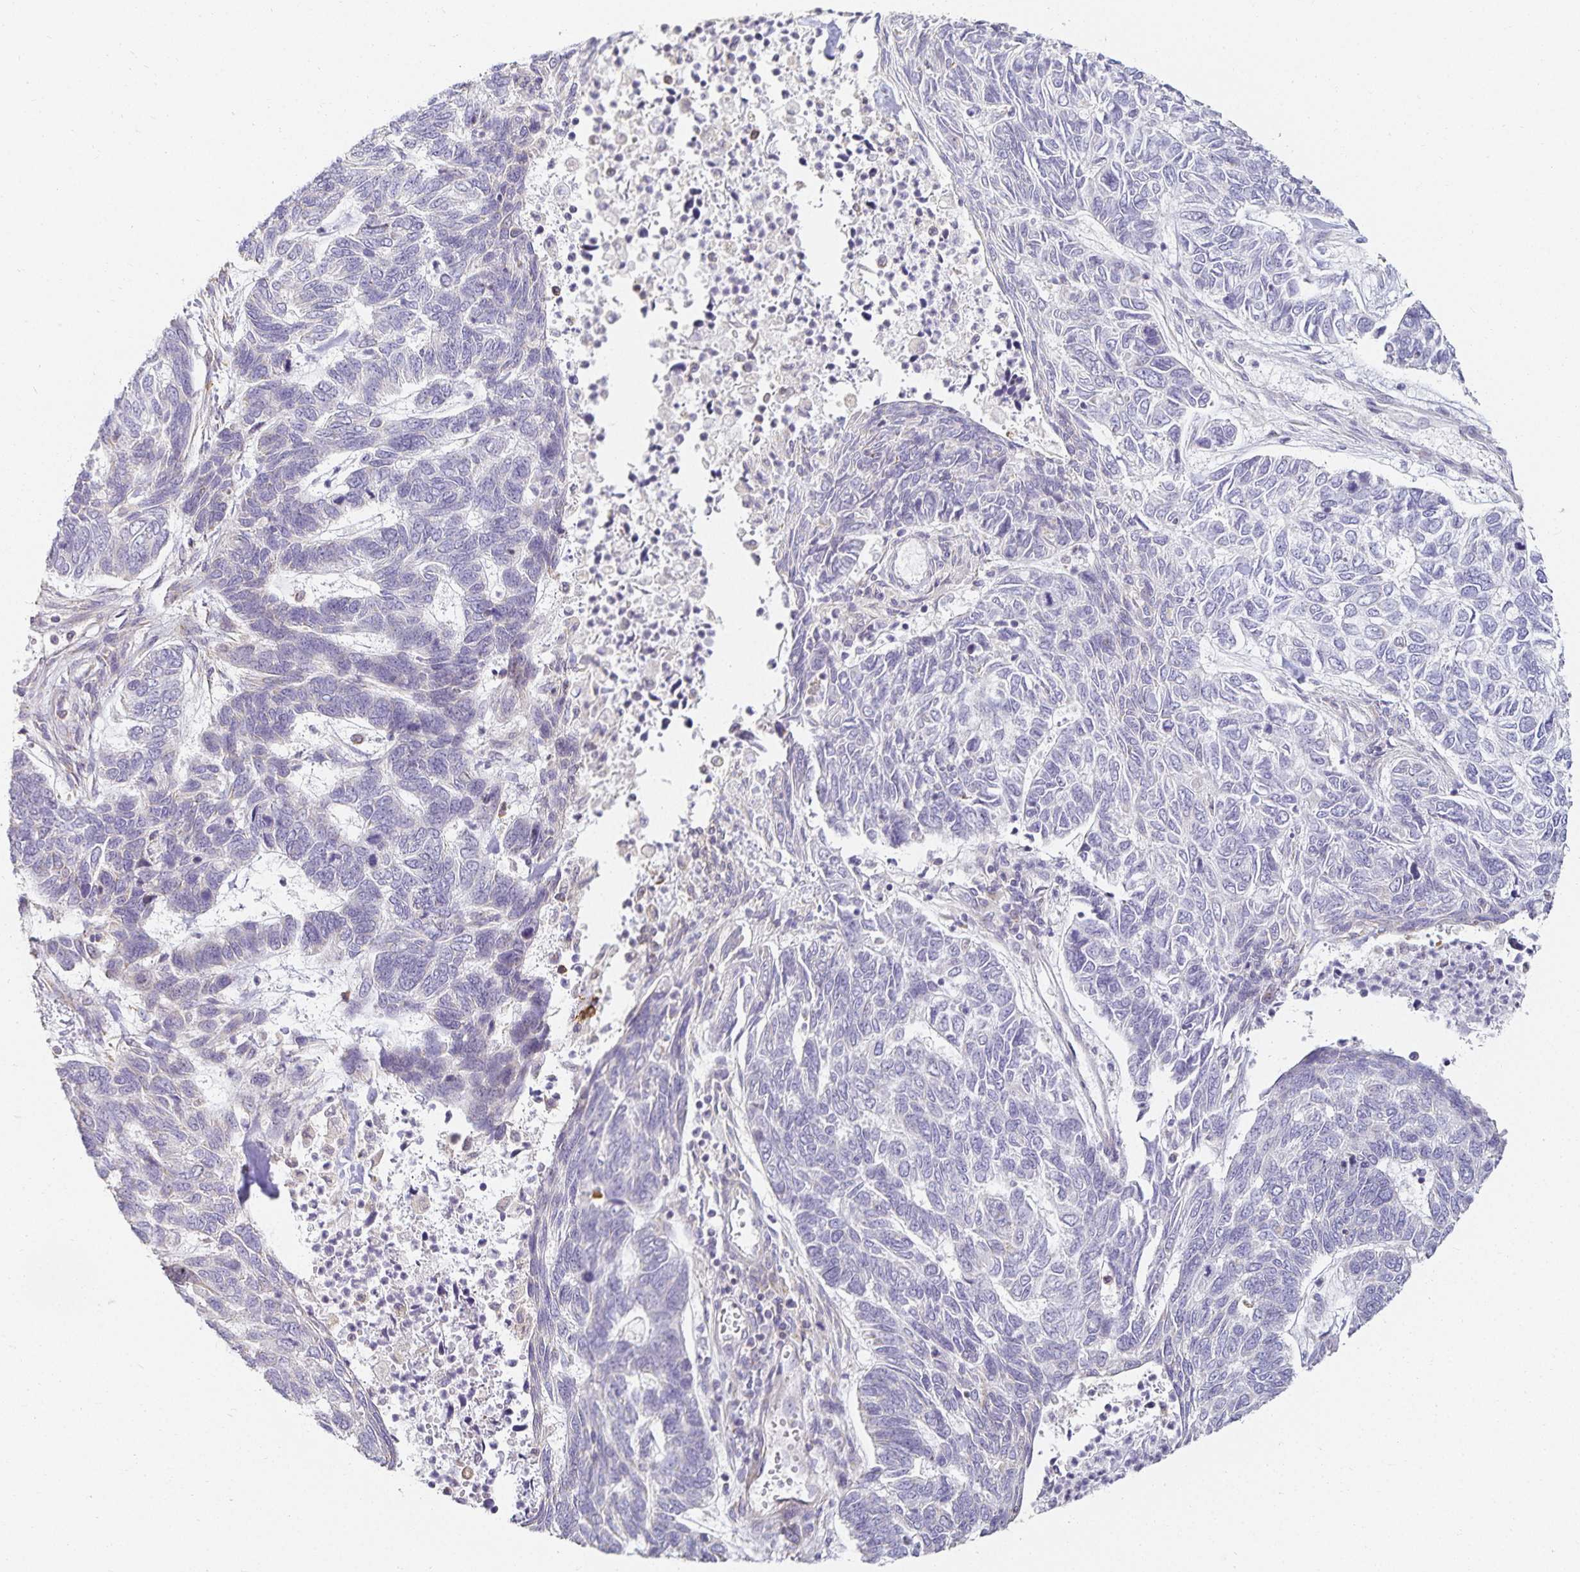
{"staining": {"intensity": "negative", "quantity": "none", "location": "none"}, "tissue": "skin cancer", "cell_type": "Tumor cells", "image_type": "cancer", "snomed": [{"axis": "morphology", "description": "Basal cell carcinoma"}, {"axis": "topography", "description": "Skin"}], "caption": "An image of human basal cell carcinoma (skin) is negative for staining in tumor cells.", "gene": "GP2", "patient": {"sex": "female", "age": 65}}